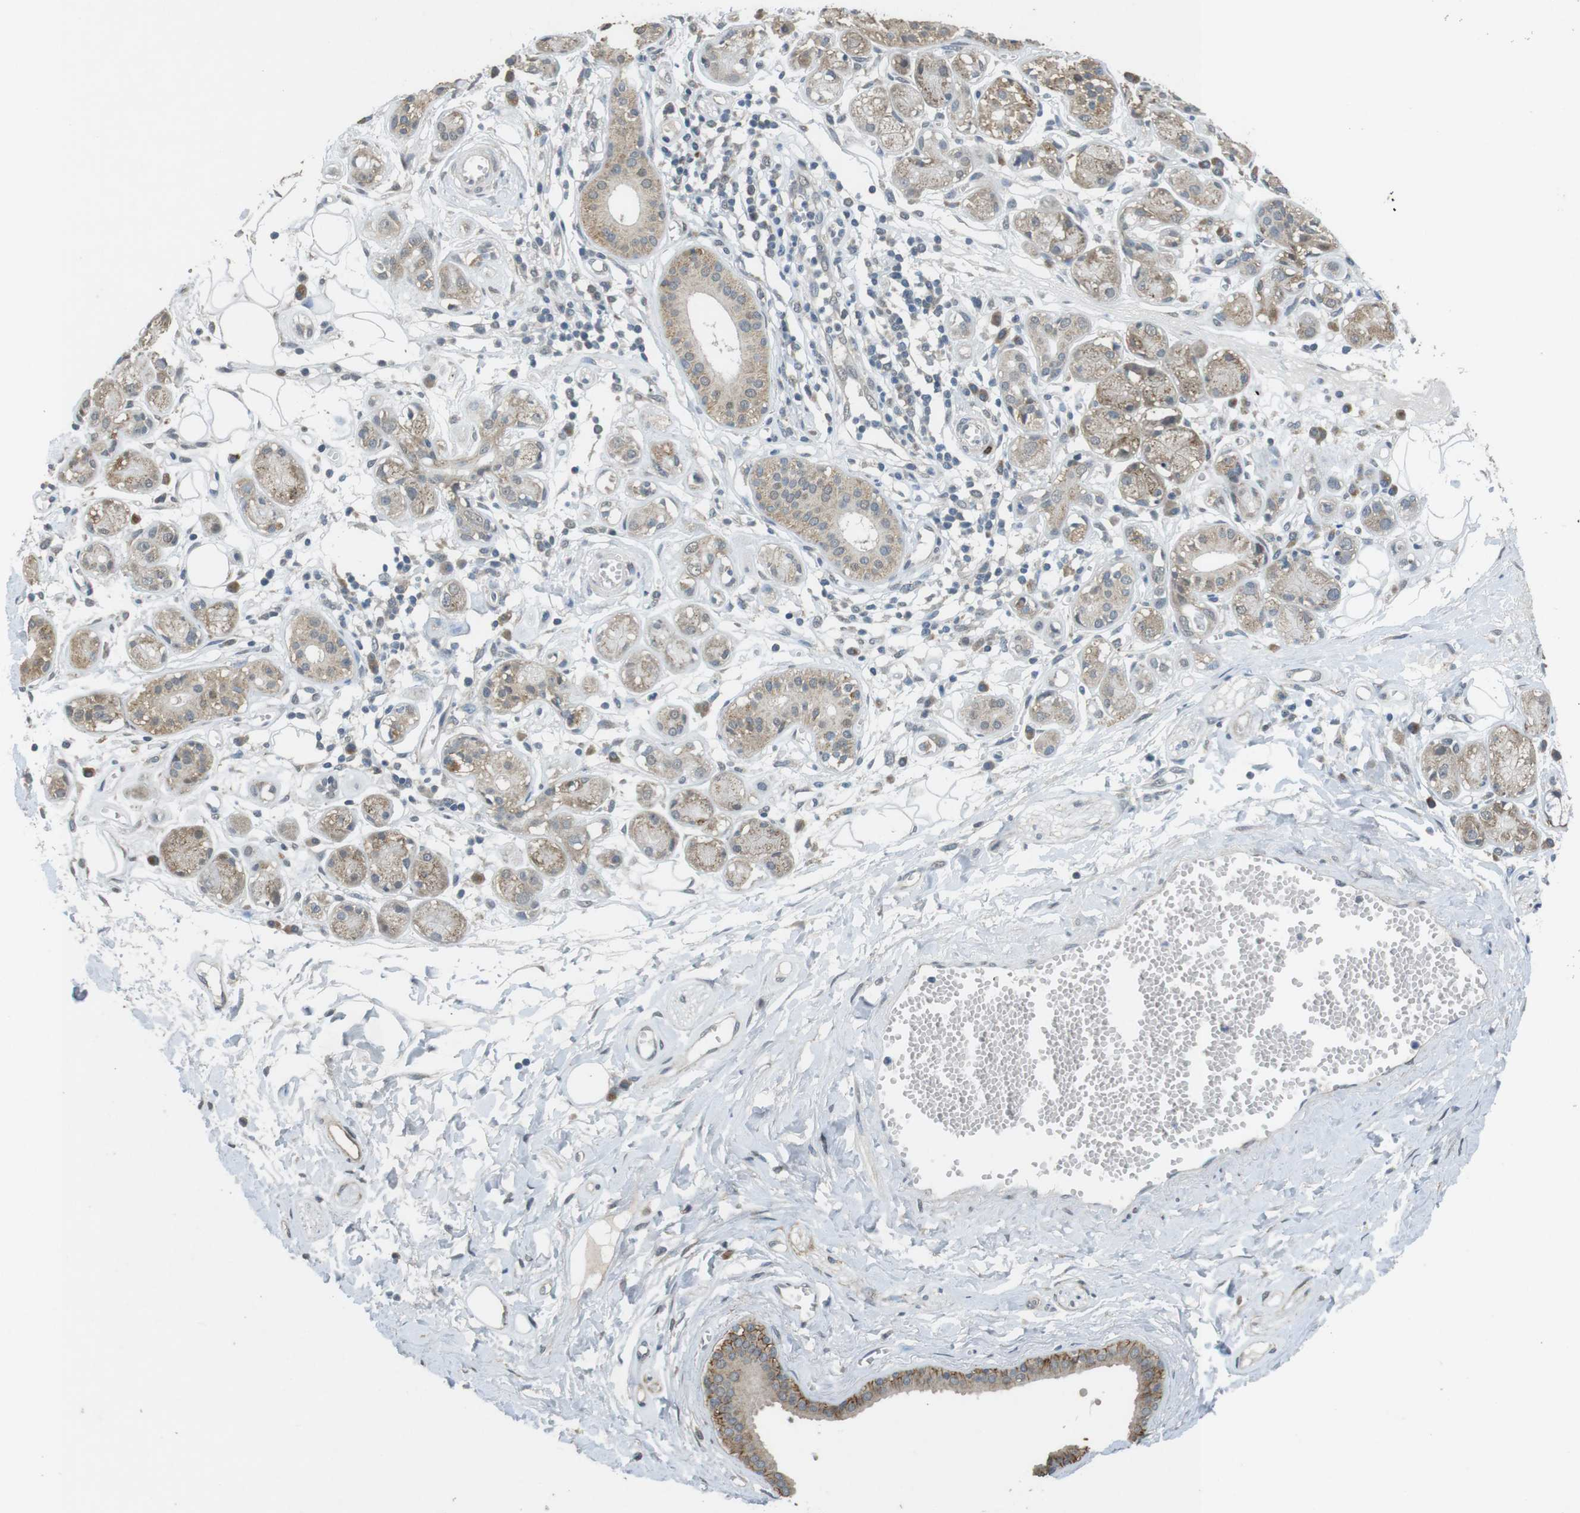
{"staining": {"intensity": "negative", "quantity": "none", "location": "none"}, "tissue": "adipose tissue", "cell_type": "Adipocytes", "image_type": "normal", "snomed": [{"axis": "morphology", "description": "Normal tissue, NOS"}, {"axis": "morphology", "description": "Inflammation, NOS"}, {"axis": "topography", "description": "Salivary gland"}, {"axis": "topography", "description": "Peripheral nerve tissue"}], "caption": "Immunohistochemistry histopathology image of benign adipose tissue stained for a protein (brown), which demonstrates no expression in adipocytes.", "gene": "CLDN7", "patient": {"sex": "female", "age": 75}}